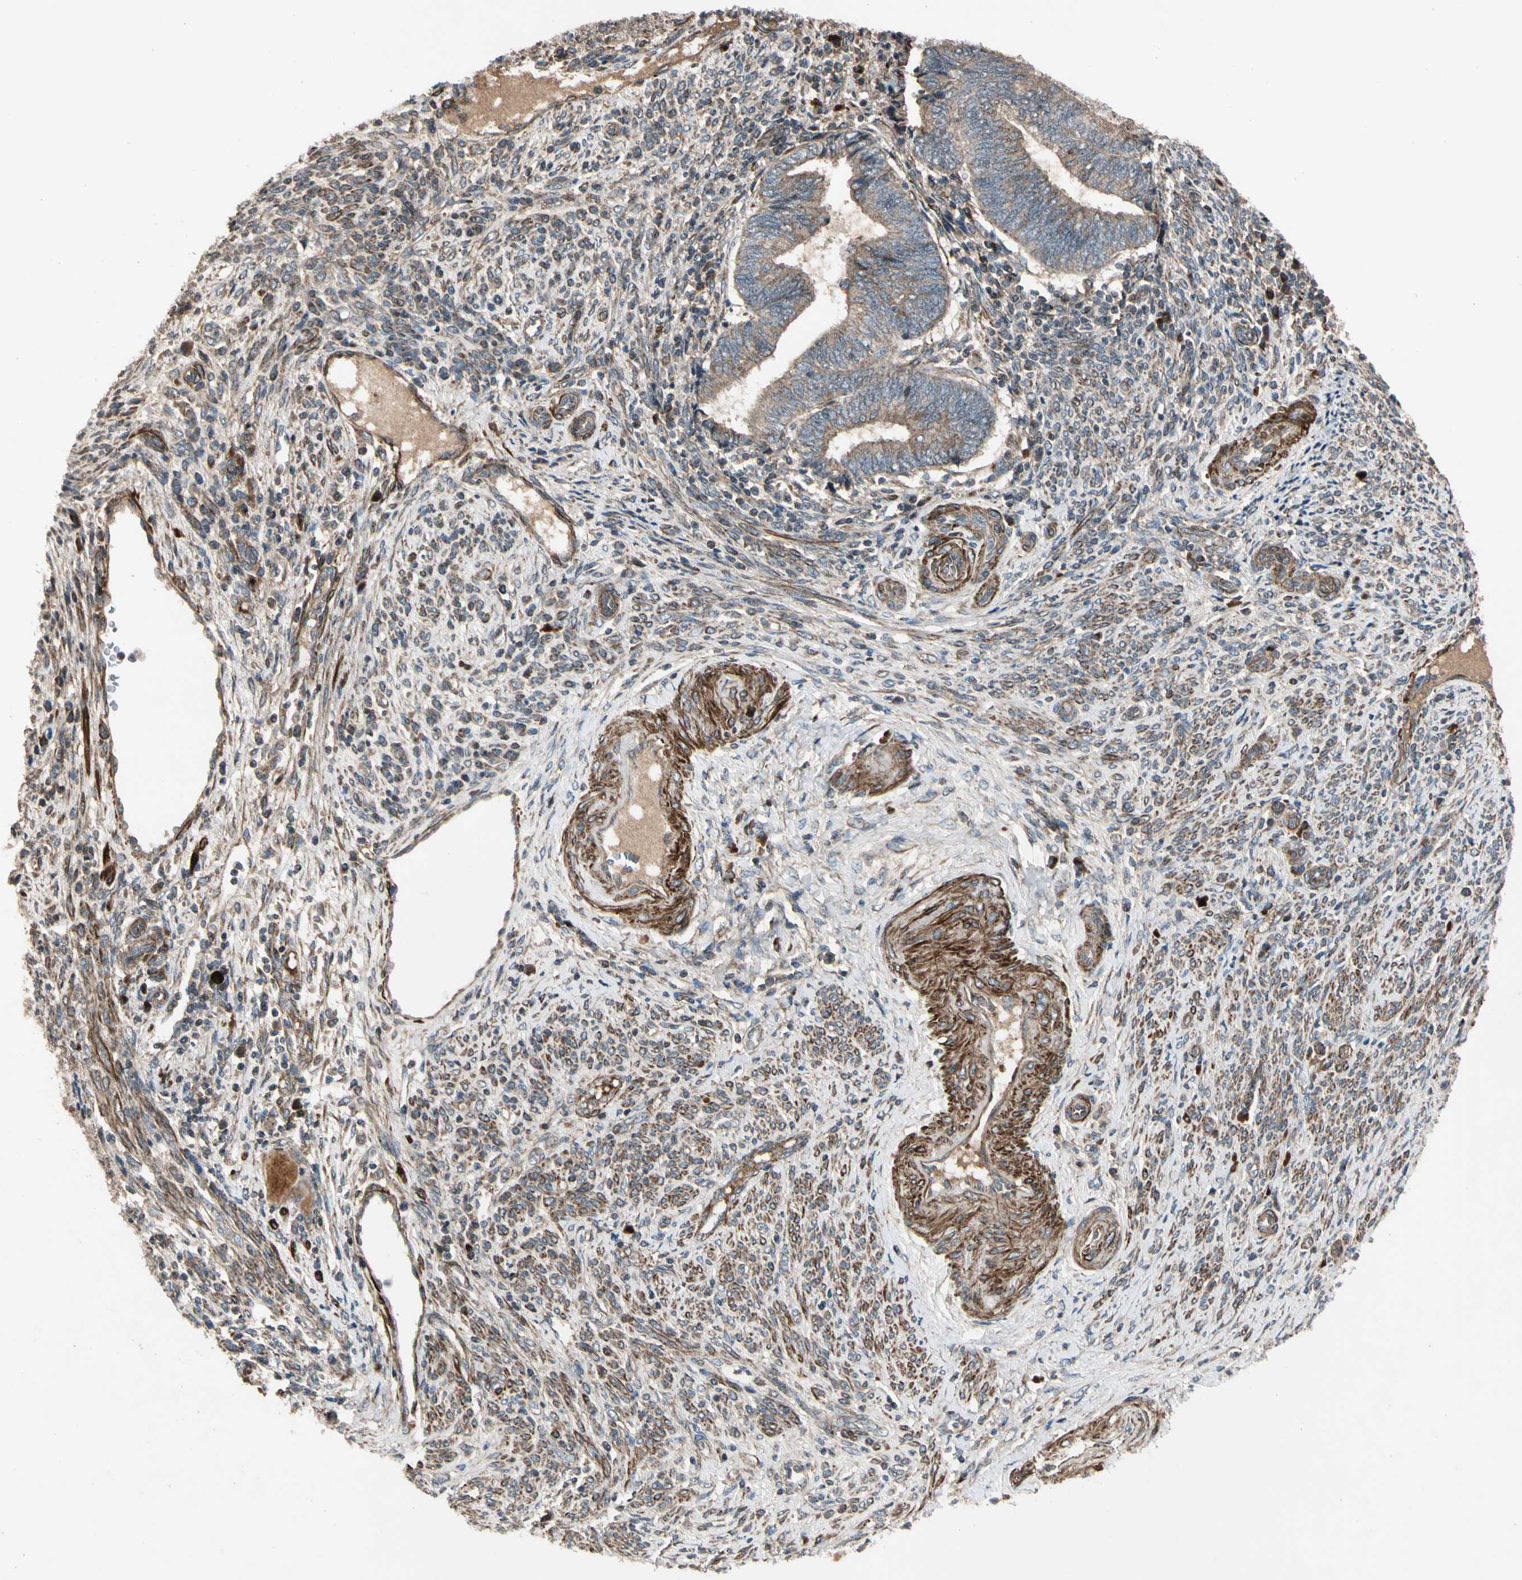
{"staining": {"intensity": "moderate", "quantity": ">75%", "location": "cytoplasmic/membranous"}, "tissue": "endometrial cancer", "cell_type": "Tumor cells", "image_type": "cancer", "snomed": [{"axis": "morphology", "description": "Adenocarcinoma, NOS"}, {"axis": "topography", "description": "Uterus"}, {"axis": "topography", "description": "Endometrium"}], "caption": "High-magnification brightfield microscopy of endometrial cancer stained with DAB (3,3'-diaminobenzidine) (brown) and counterstained with hematoxylin (blue). tumor cells exhibit moderate cytoplasmic/membranous positivity is identified in about>75% of cells.", "gene": "GCK", "patient": {"sex": "female", "age": 70}}